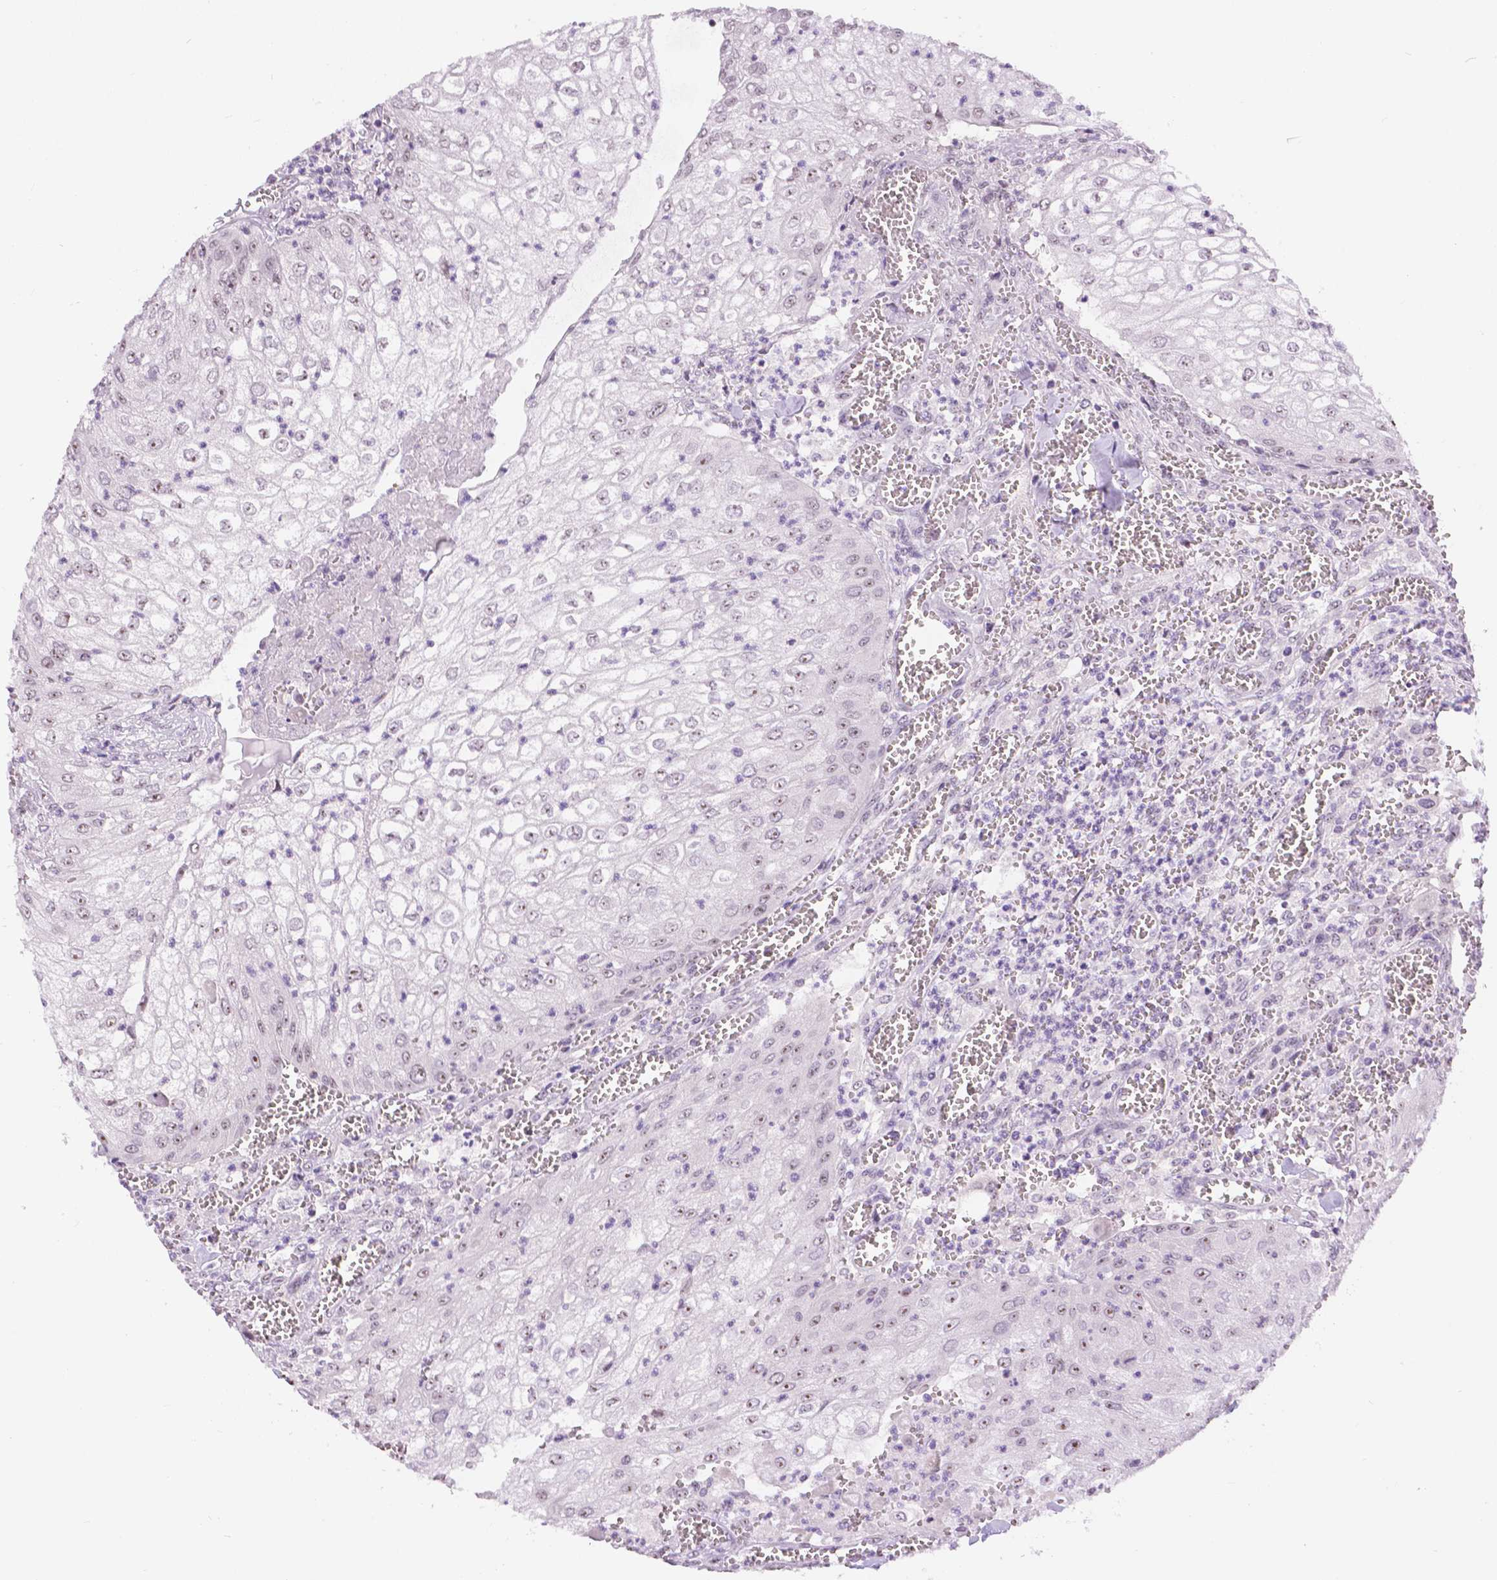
{"staining": {"intensity": "weak", "quantity": "<25%", "location": "nuclear"}, "tissue": "urothelial cancer", "cell_type": "Tumor cells", "image_type": "cancer", "snomed": [{"axis": "morphology", "description": "Urothelial carcinoma, High grade"}, {"axis": "topography", "description": "Urinary bladder"}], "caption": "Immunohistochemistry (IHC) histopathology image of human urothelial cancer stained for a protein (brown), which exhibits no expression in tumor cells.", "gene": "NHP2", "patient": {"sex": "male", "age": 62}}